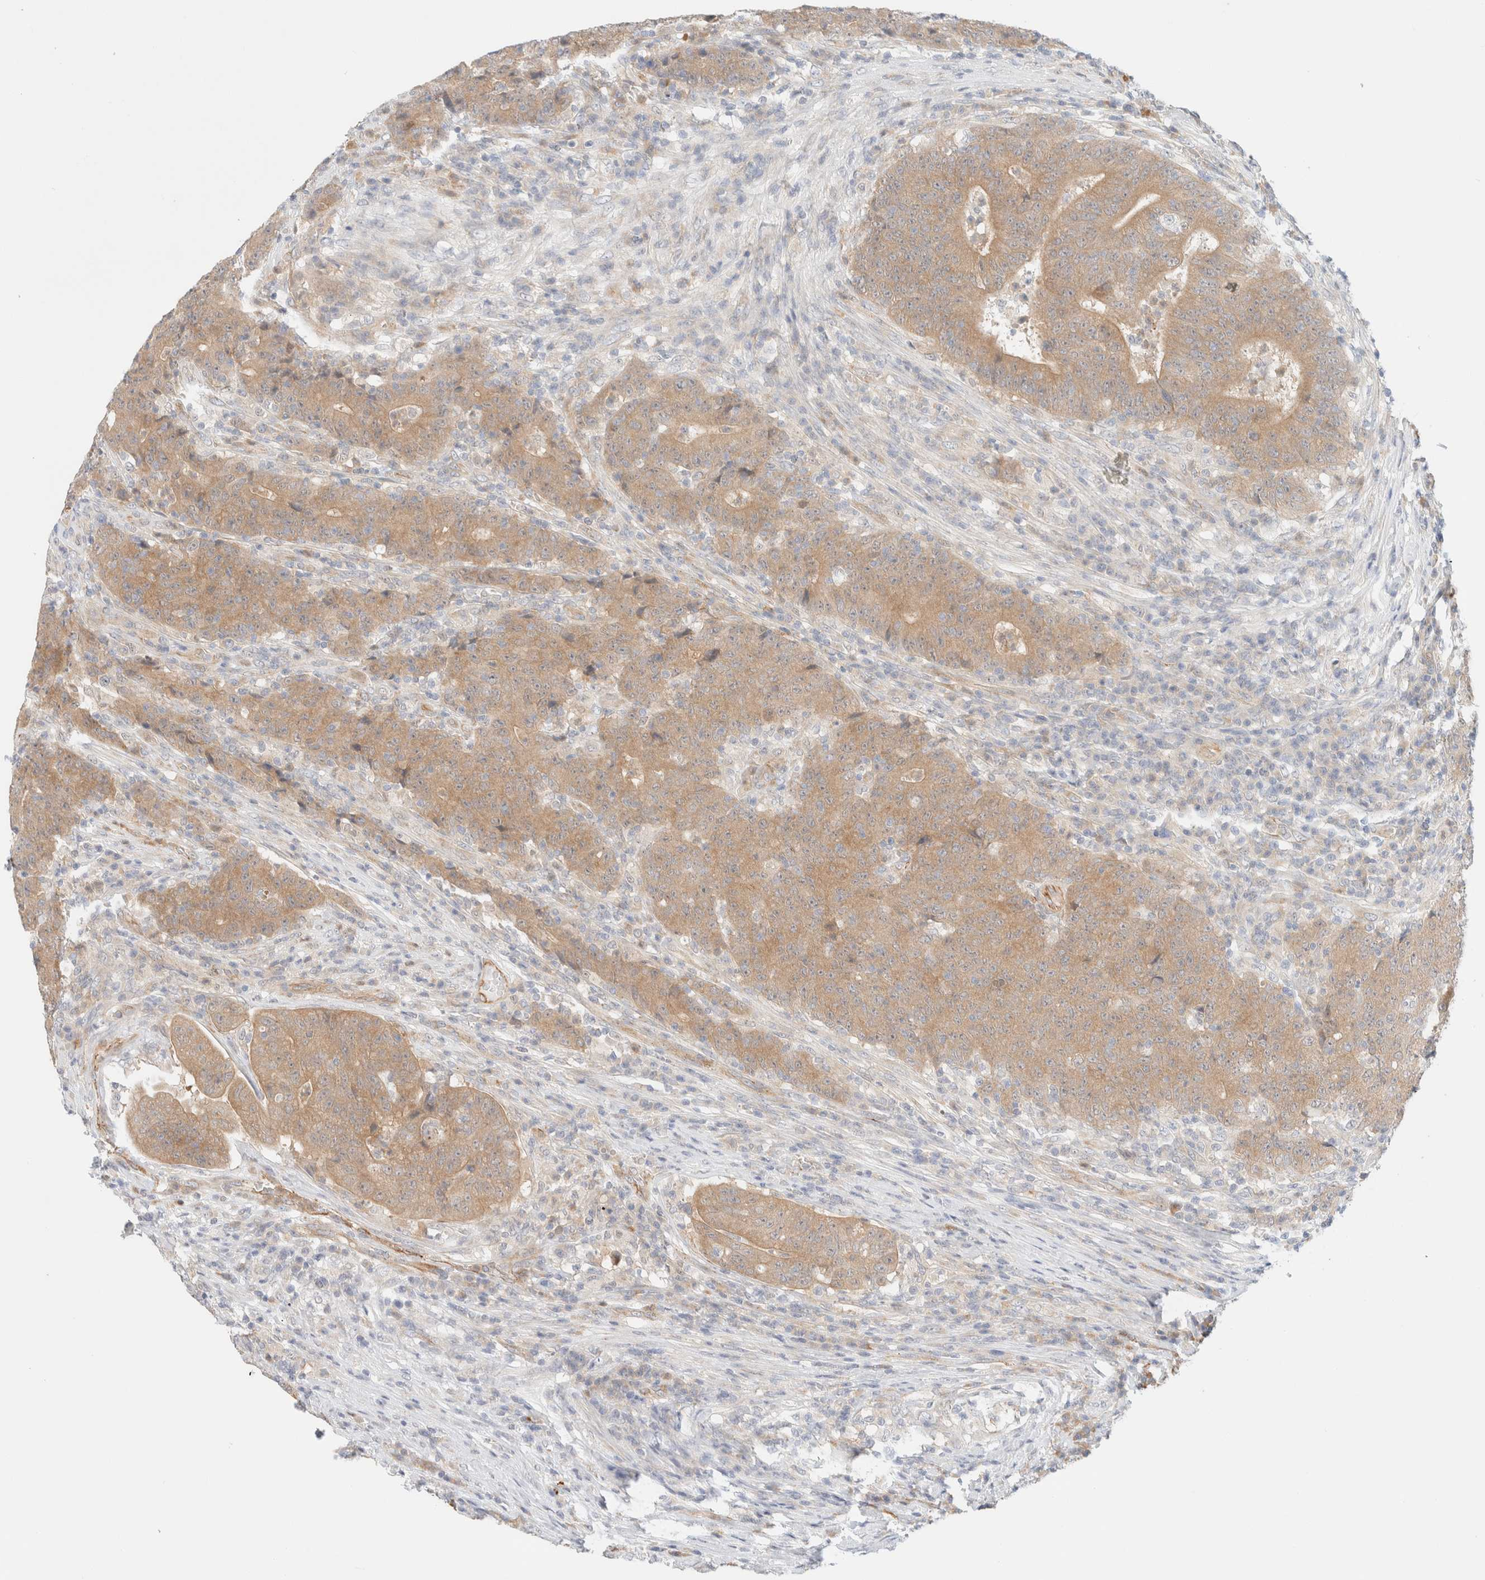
{"staining": {"intensity": "moderate", "quantity": ">75%", "location": "cytoplasmic/membranous"}, "tissue": "colorectal cancer", "cell_type": "Tumor cells", "image_type": "cancer", "snomed": [{"axis": "morphology", "description": "Normal tissue, NOS"}, {"axis": "morphology", "description": "Adenocarcinoma, NOS"}, {"axis": "topography", "description": "Colon"}], "caption": "Immunohistochemical staining of human colorectal adenocarcinoma reveals medium levels of moderate cytoplasmic/membranous protein expression in approximately >75% of tumor cells.", "gene": "UNC13B", "patient": {"sex": "female", "age": 75}}